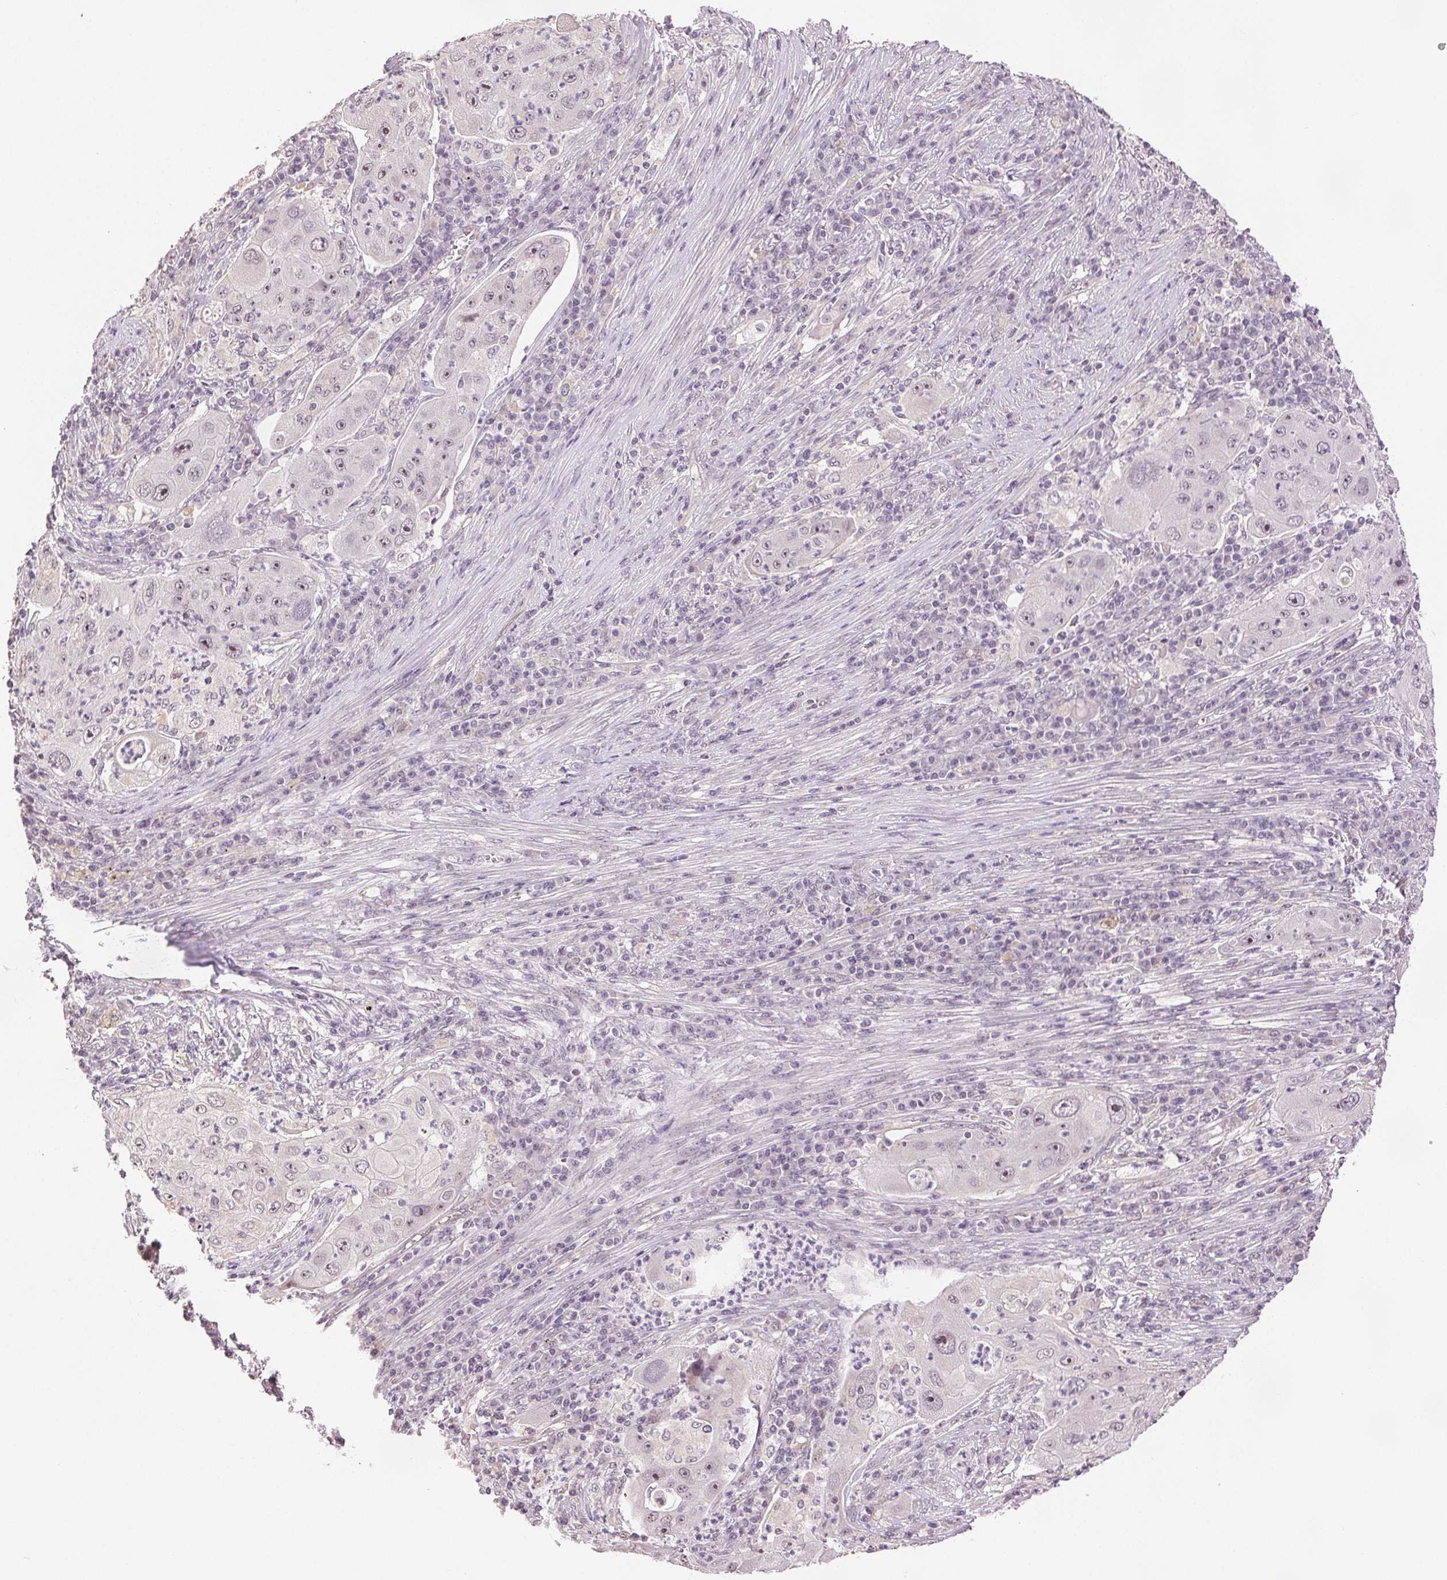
{"staining": {"intensity": "weak", "quantity": "25%-75%", "location": "nuclear"}, "tissue": "lung cancer", "cell_type": "Tumor cells", "image_type": "cancer", "snomed": [{"axis": "morphology", "description": "Squamous cell carcinoma, NOS"}, {"axis": "topography", "description": "Lung"}], "caption": "DAB (3,3'-diaminobenzidine) immunohistochemical staining of lung cancer (squamous cell carcinoma) displays weak nuclear protein staining in approximately 25%-75% of tumor cells. (DAB (3,3'-diaminobenzidine) IHC with brightfield microscopy, high magnification).", "gene": "PLCB1", "patient": {"sex": "female", "age": 59}}